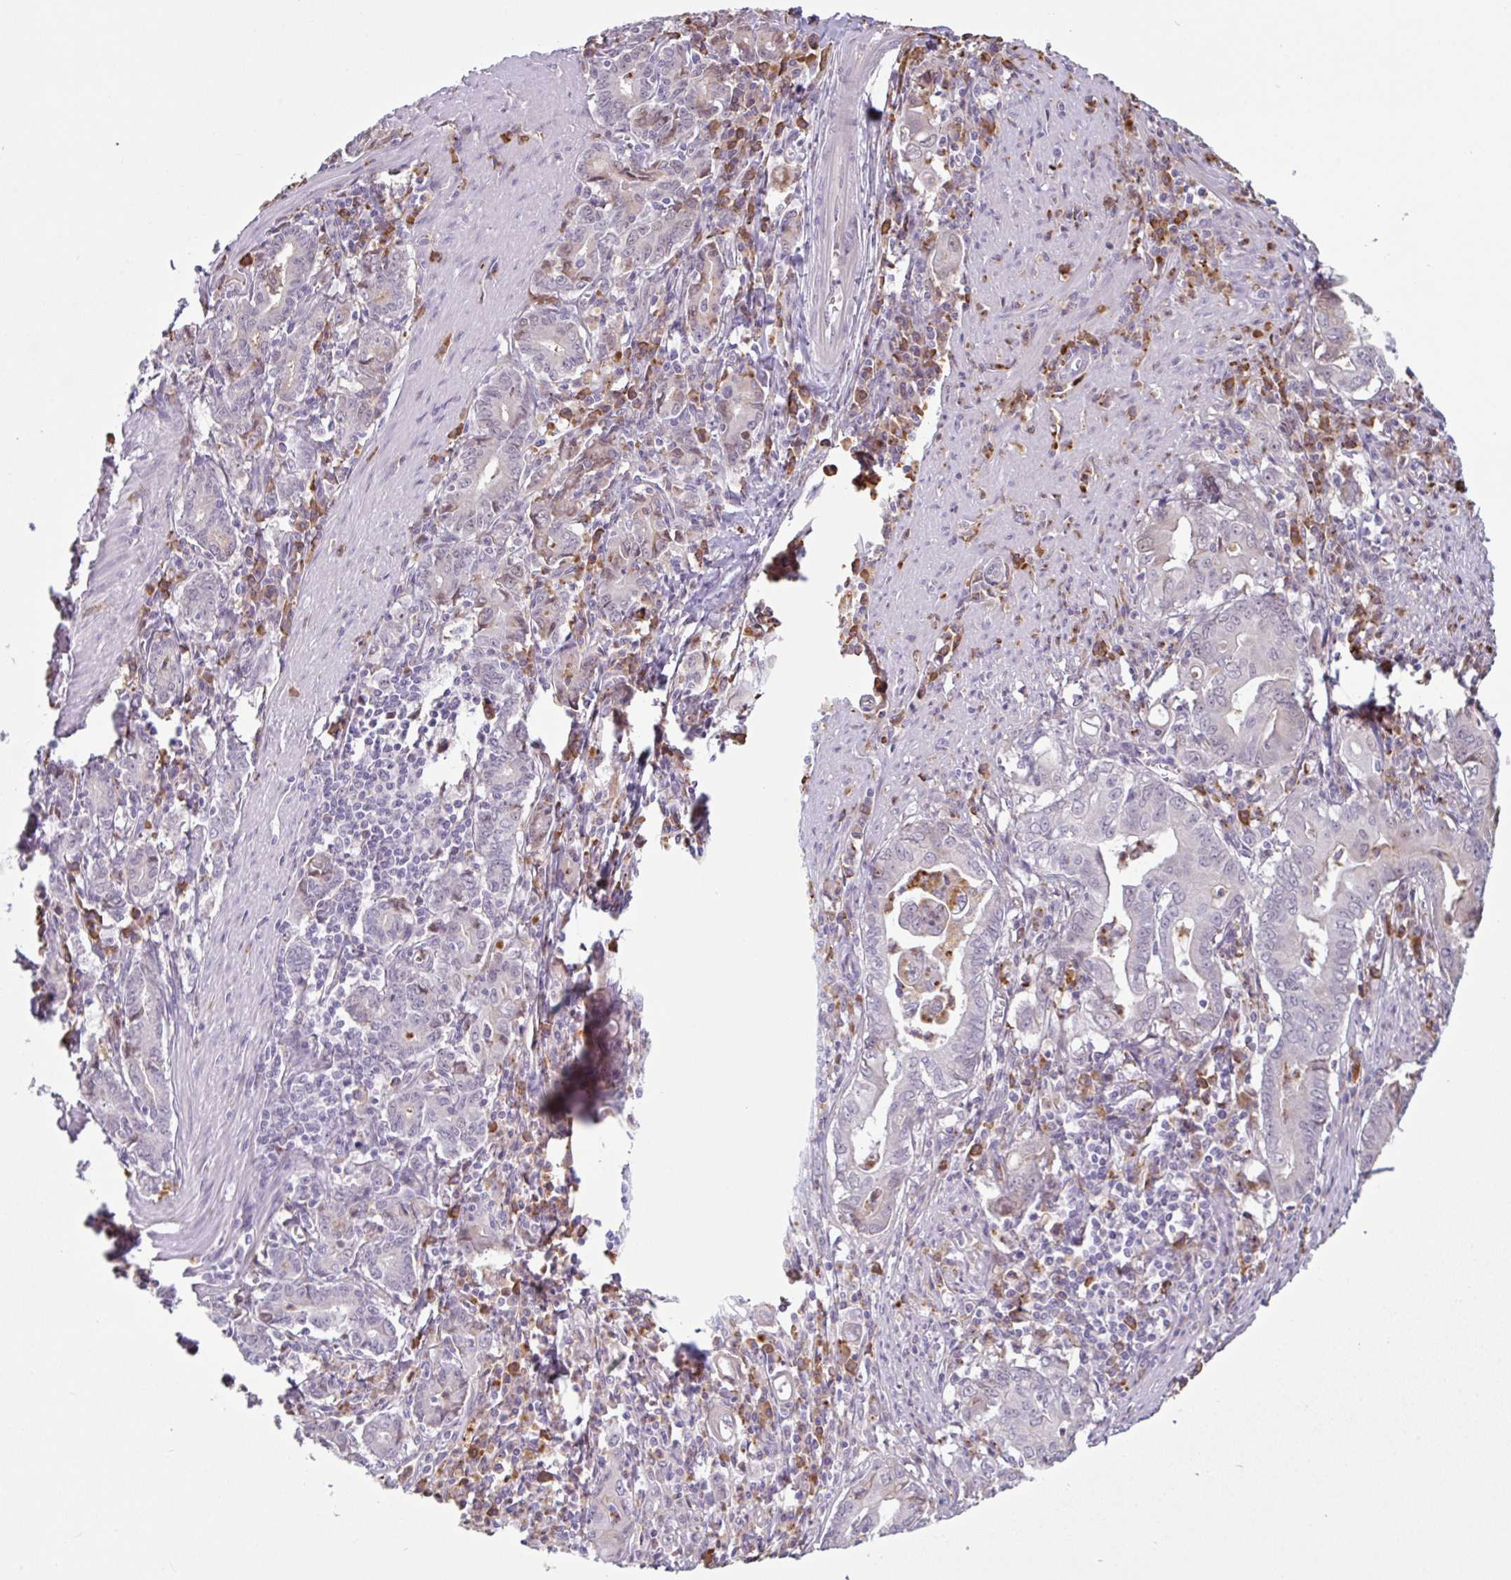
{"staining": {"intensity": "negative", "quantity": "none", "location": "none"}, "tissue": "stomach cancer", "cell_type": "Tumor cells", "image_type": "cancer", "snomed": [{"axis": "morphology", "description": "Adenocarcinoma, NOS"}, {"axis": "topography", "description": "Stomach, upper"}], "caption": "Tumor cells are negative for brown protein staining in adenocarcinoma (stomach).", "gene": "TAF1D", "patient": {"sex": "female", "age": 79}}